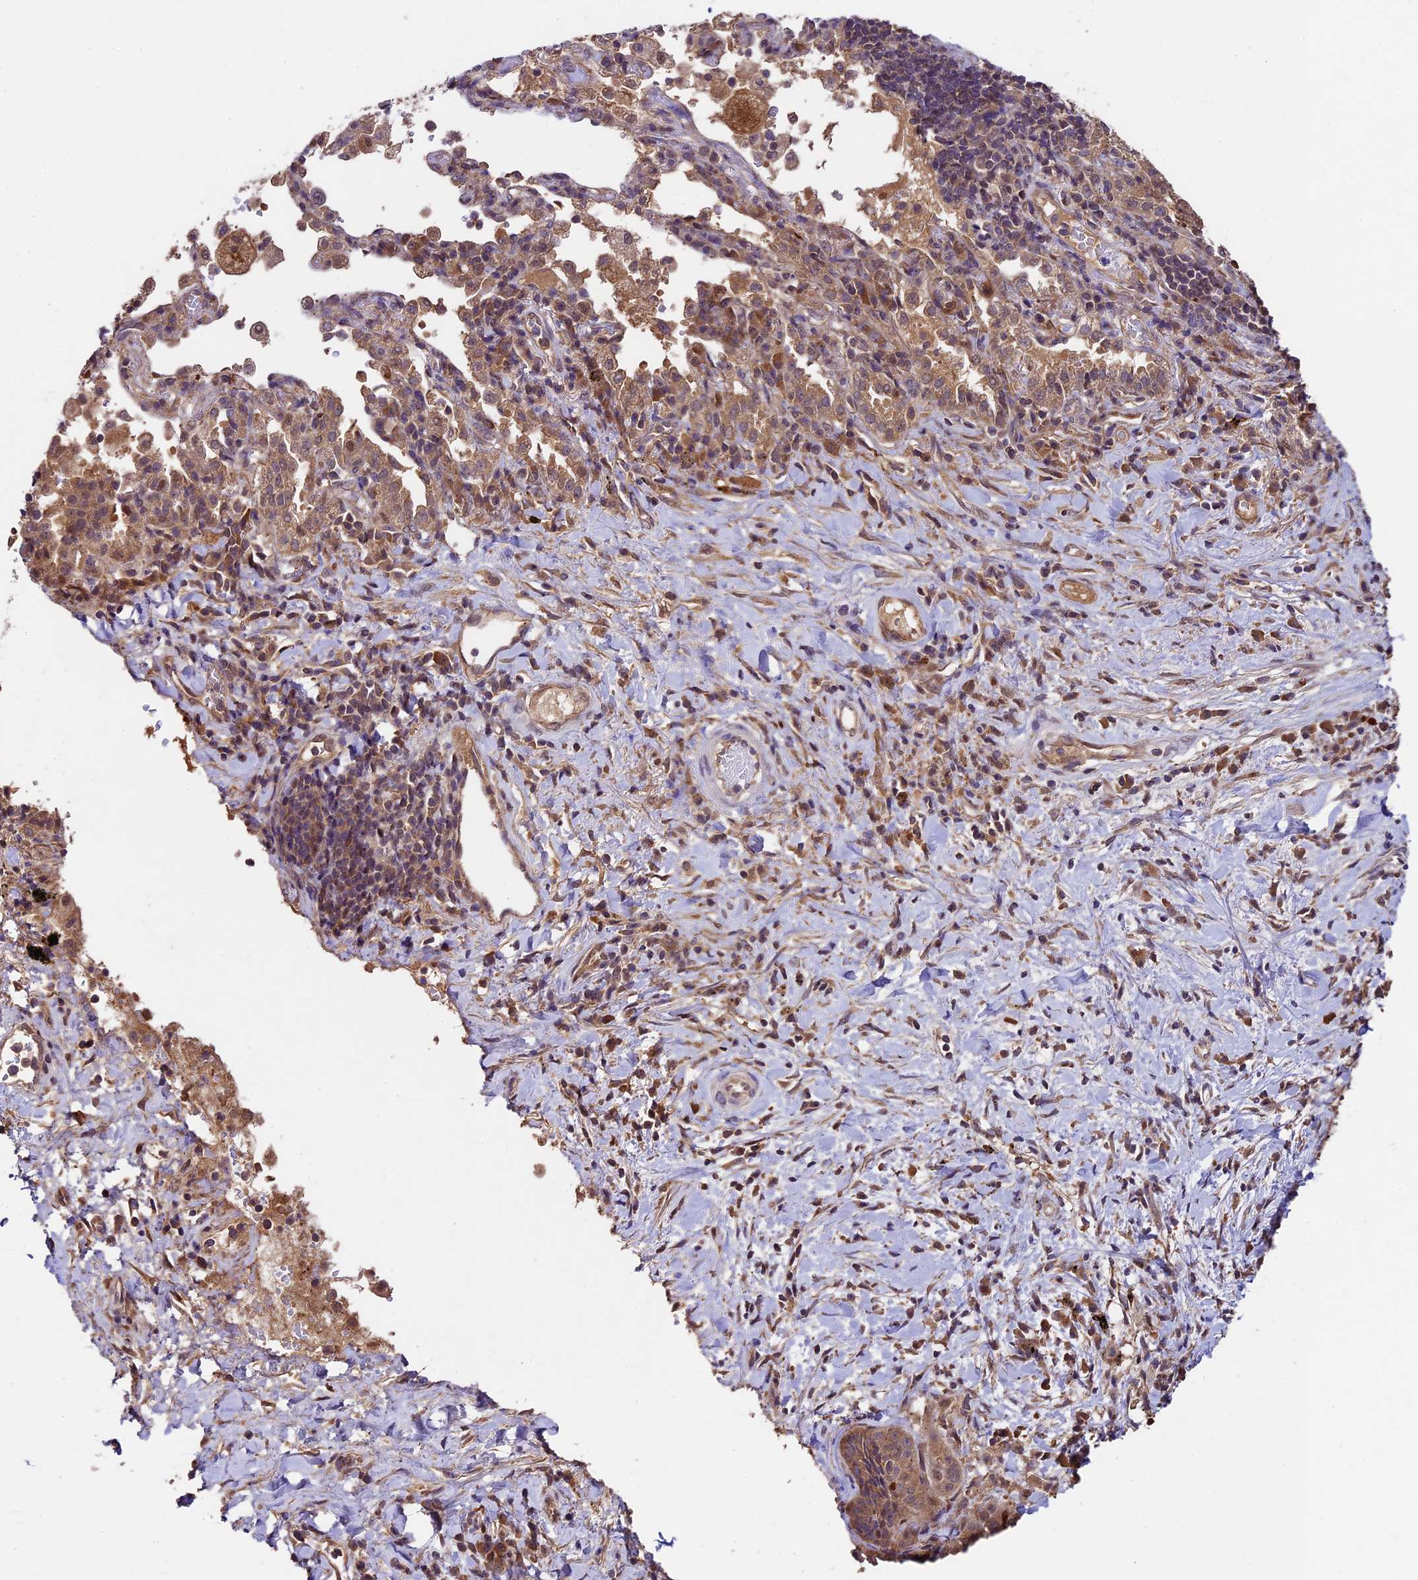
{"staining": {"intensity": "weak", "quantity": ">75%", "location": "cytoplasmic/membranous"}, "tissue": "adipose tissue", "cell_type": "Adipocytes", "image_type": "normal", "snomed": [{"axis": "morphology", "description": "Normal tissue, NOS"}, {"axis": "morphology", "description": "Squamous cell carcinoma, NOS"}, {"axis": "topography", "description": "Bronchus"}, {"axis": "topography", "description": "Lung"}], "caption": "This image demonstrates unremarkable adipose tissue stained with immunohistochemistry (IHC) to label a protein in brown. The cytoplasmic/membranous of adipocytes show weak positivity for the protein. Nuclei are counter-stained blue.", "gene": "SBNO2", "patient": {"sex": "male", "age": 64}}